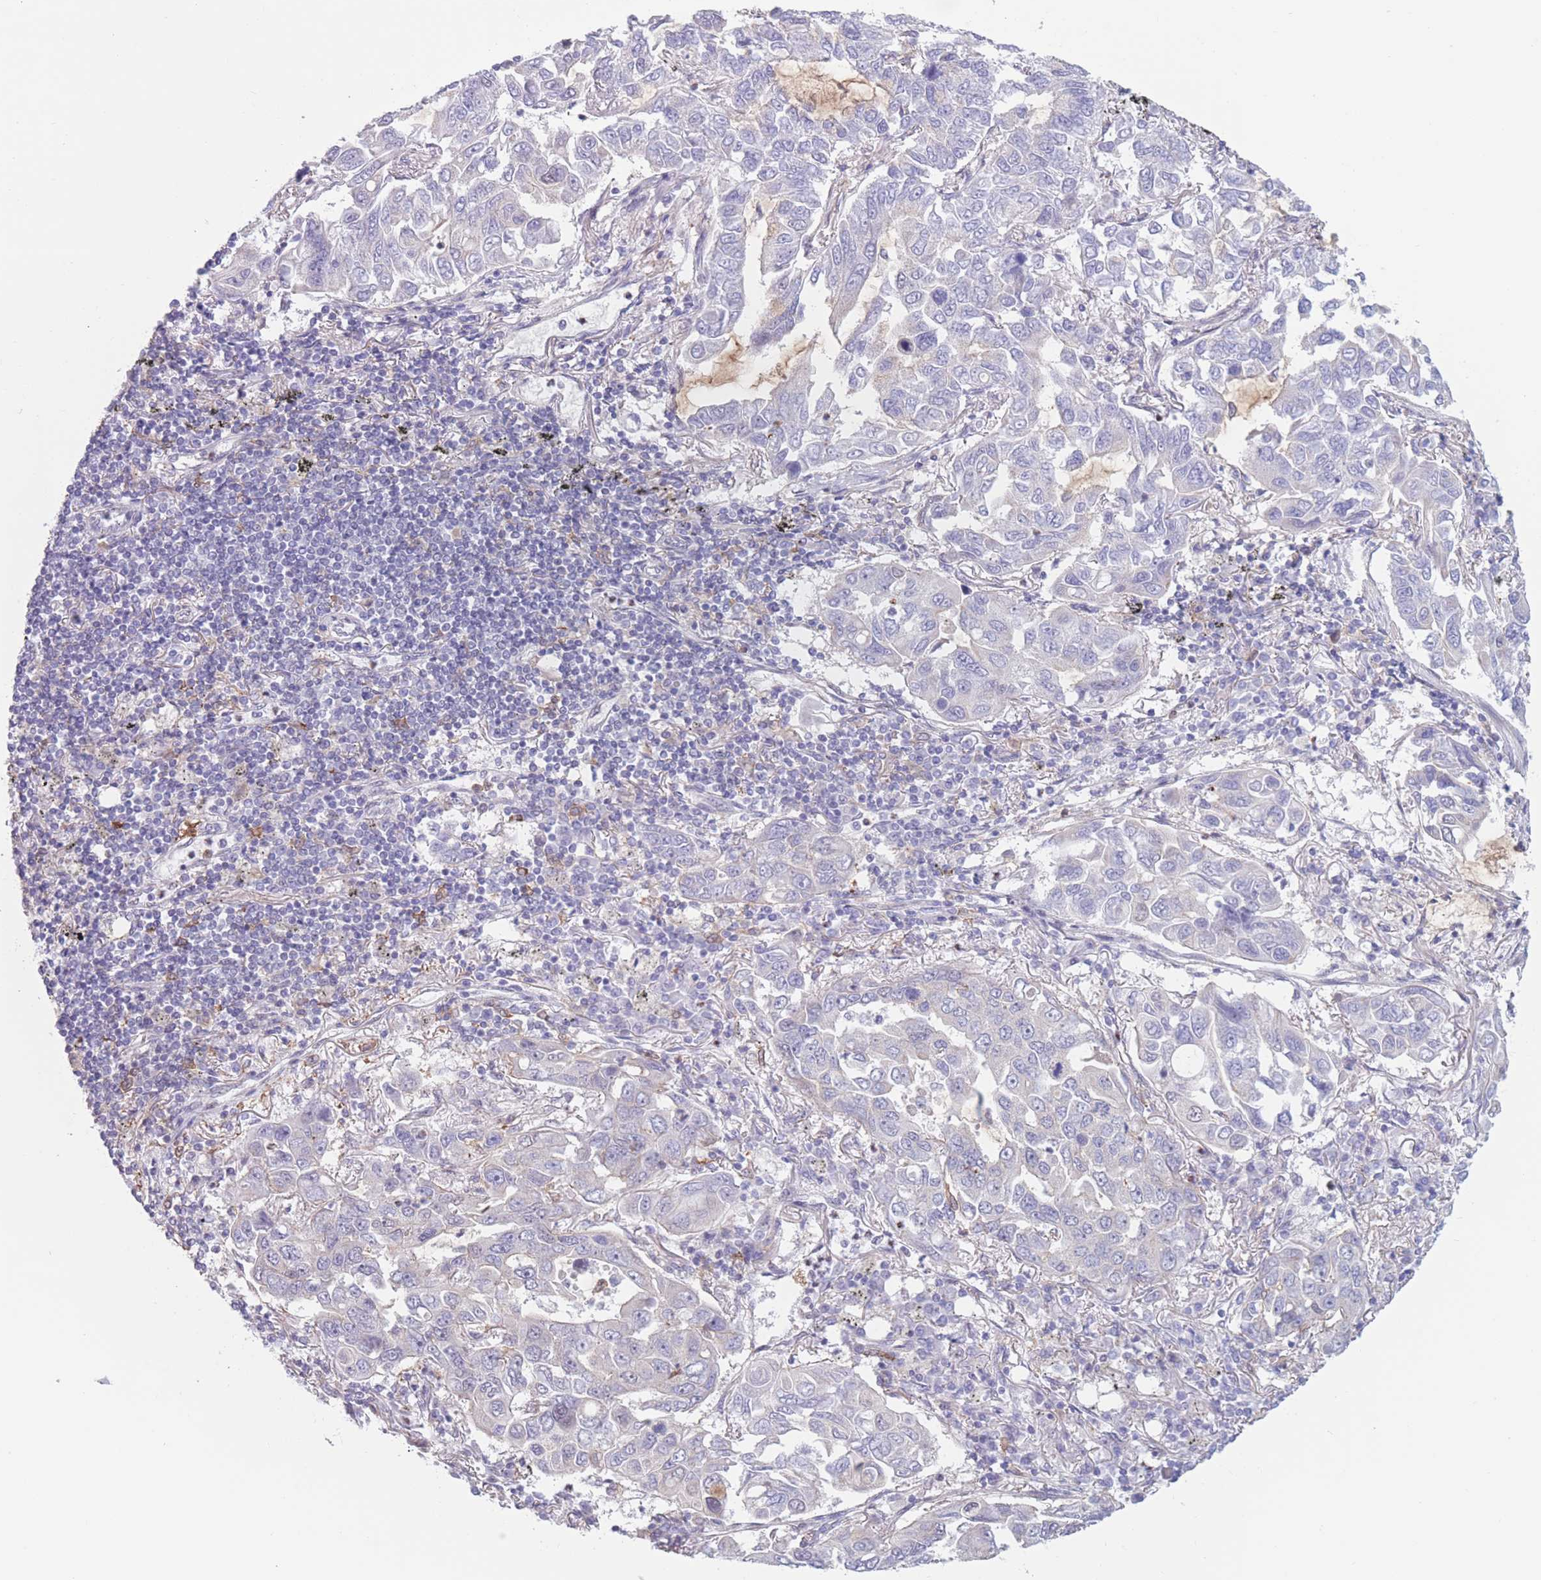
{"staining": {"intensity": "negative", "quantity": "none", "location": "none"}, "tissue": "lung cancer", "cell_type": "Tumor cells", "image_type": "cancer", "snomed": [{"axis": "morphology", "description": "Adenocarcinoma, NOS"}, {"axis": "topography", "description": "Lung"}], "caption": "Tumor cells are negative for brown protein staining in adenocarcinoma (lung).", "gene": "PODXL", "patient": {"sex": "male", "age": 64}}